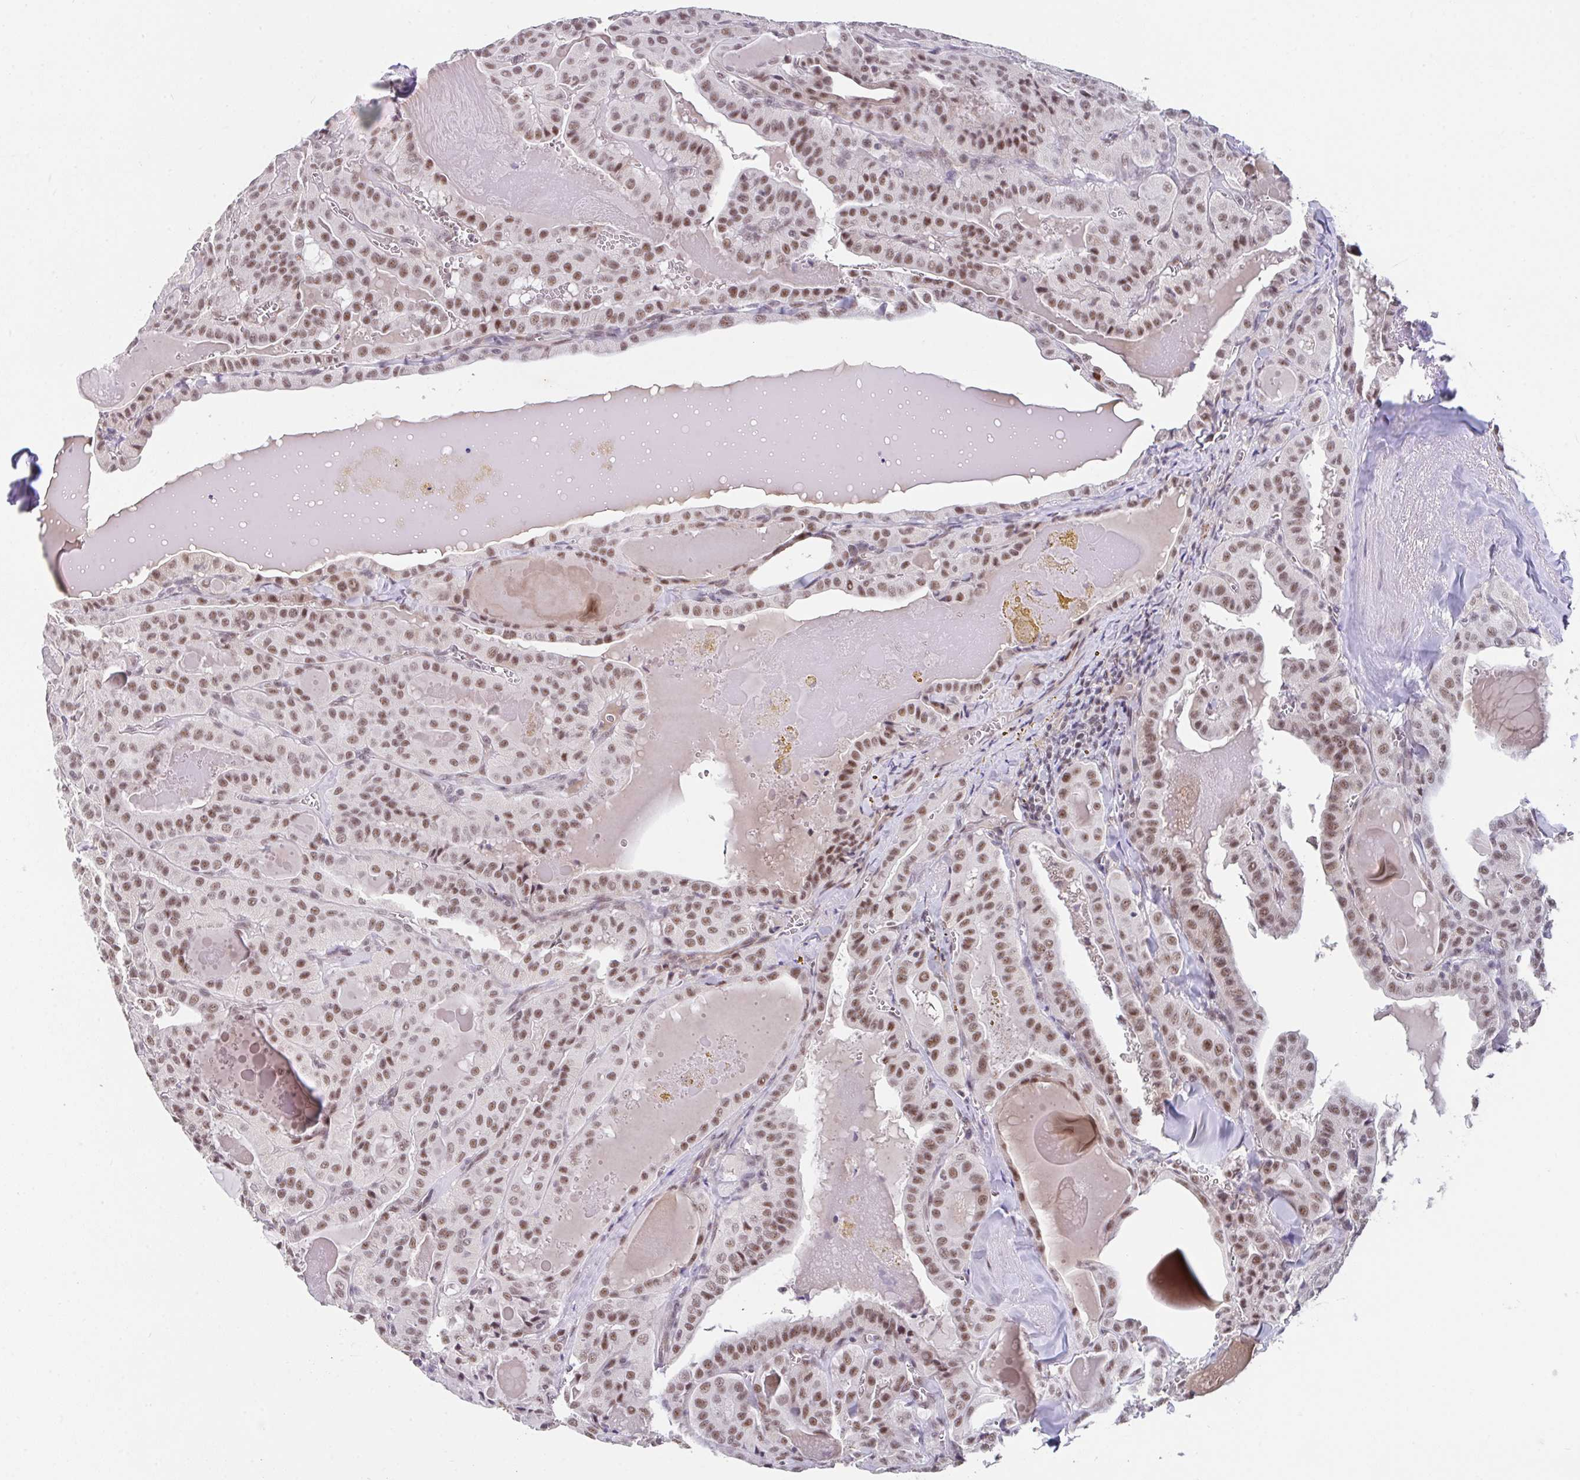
{"staining": {"intensity": "moderate", "quantity": ">75%", "location": "nuclear"}, "tissue": "thyroid cancer", "cell_type": "Tumor cells", "image_type": "cancer", "snomed": [{"axis": "morphology", "description": "Papillary adenocarcinoma, NOS"}, {"axis": "topography", "description": "Thyroid gland"}], "caption": "Human papillary adenocarcinoma (thyroid) stained with a brown dye shows moderate nuclear positive staining in approximately >75% of tumor cells.", "gene": "RBBP6", "patient": {"sex": "male", "age": 52}}